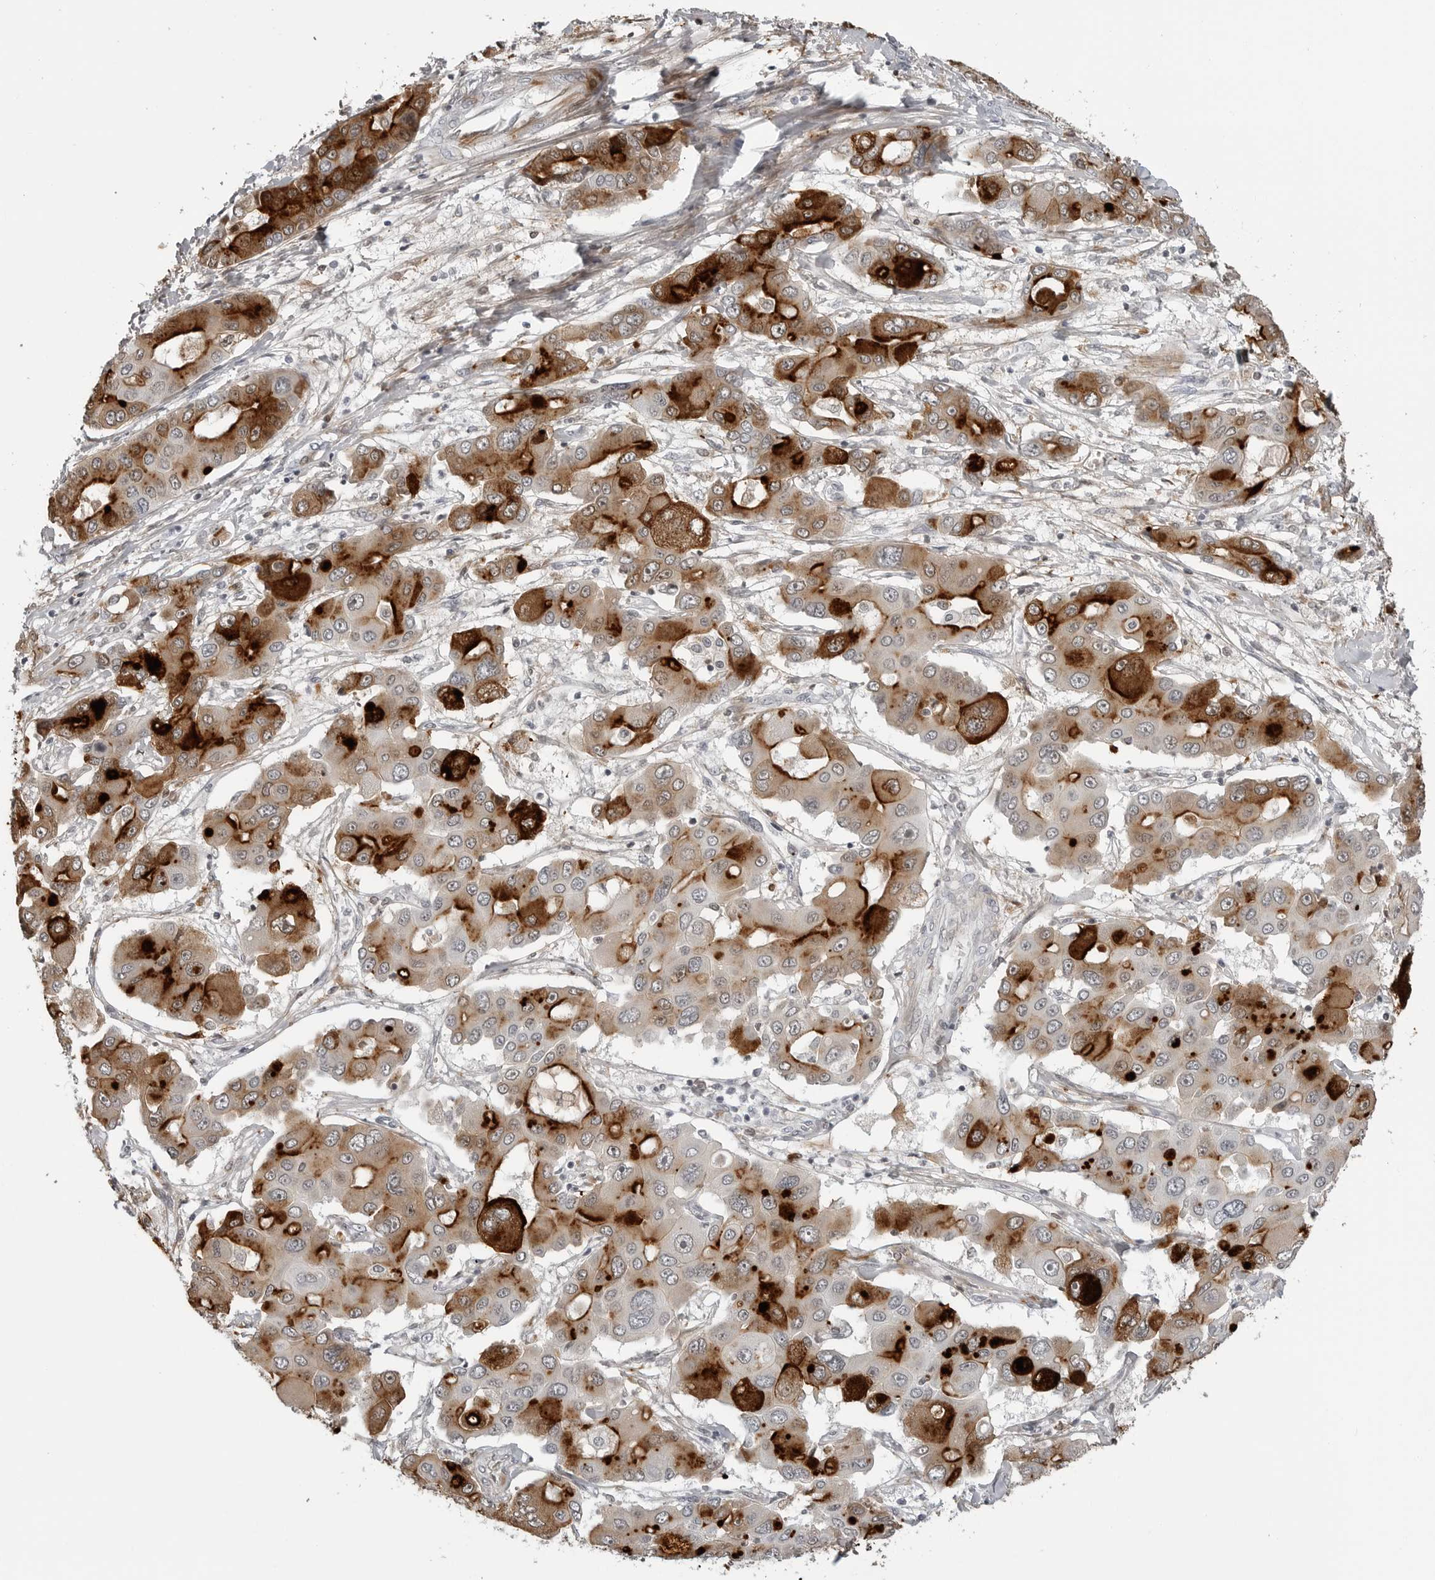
{"staining": {"intensity": "strong", "quantity": "25%-75%", "location": "cytoplasmic/membranous"}, "tissue": "liver cancer", "cell_type": "Tumor cells", "image_type": "cancer", "snomed": [{"axis": "morphology", "description": "Cholangiocarcinoma"}, {"axis": "topography", "description": "Liver"}], "caption": "This is an image of immunohistochemistry (IHC) staining of liver cancer, which shows strong staining in the cytoplasmic/membranous of tumor cells.", "gene": "CXCR5", "patient": {"sex": "male", "age": 67}}